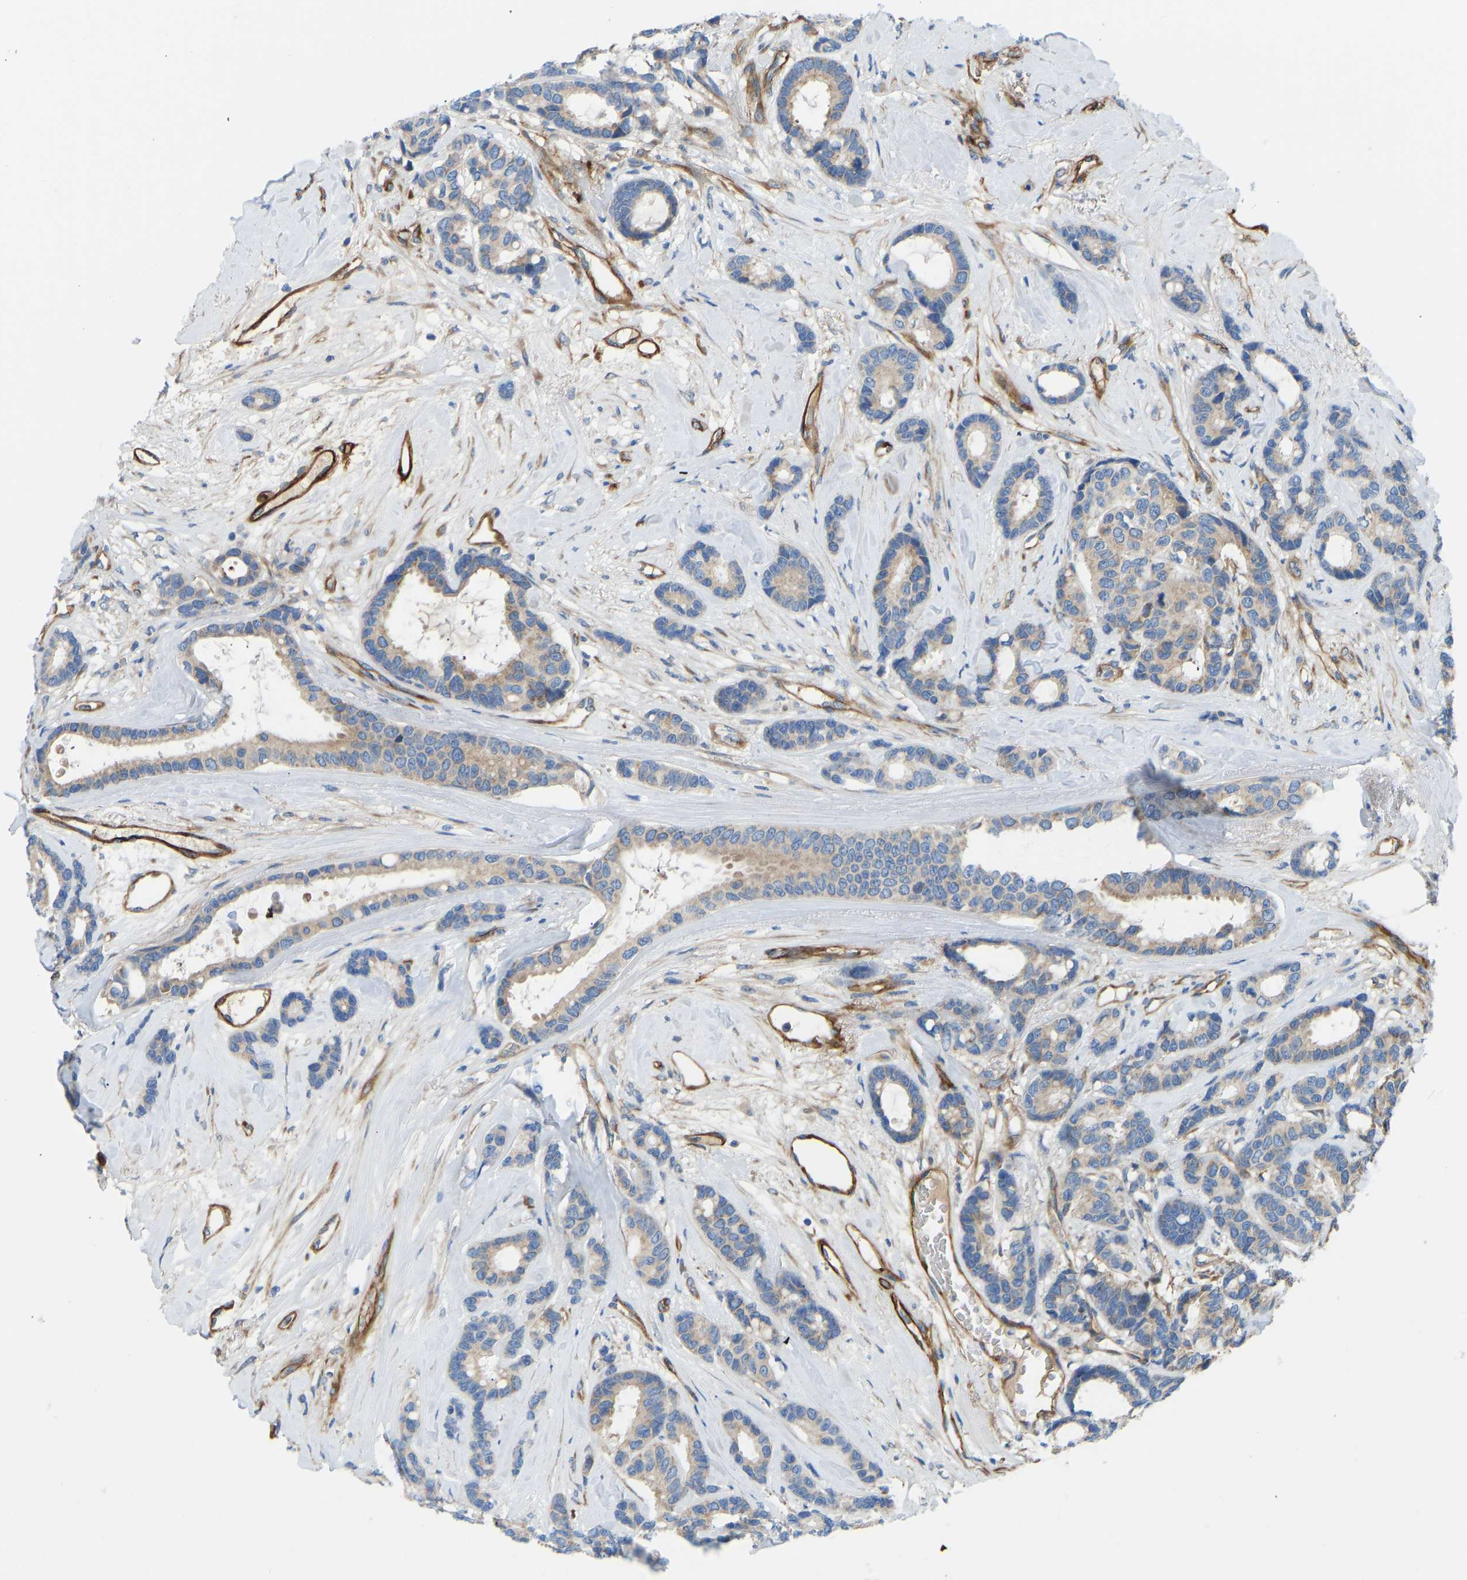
{"staining": {"intensity": "weak", "quantity": "25%-75%", "location": "cytoplasmic/membranous"}, "tissue": "breast cancer", "cell_type": "Tumor cells", "image_type": "cancer", "snomed": [{"axis": "morphology", "description": "Duct carcinoma"}, {"axis": "topography", "description": "Breast"}], "caption": "Immunohistochemistry (IHC) image of human breast invasive ductal carcinoma stained for a protein (brown), which shows low levels of weak cytoplasmic/membranous expression in about 25%-75% of tumor cells.", "gene": "COL15A1", "patient": {"sex": "female", "age": 87}}